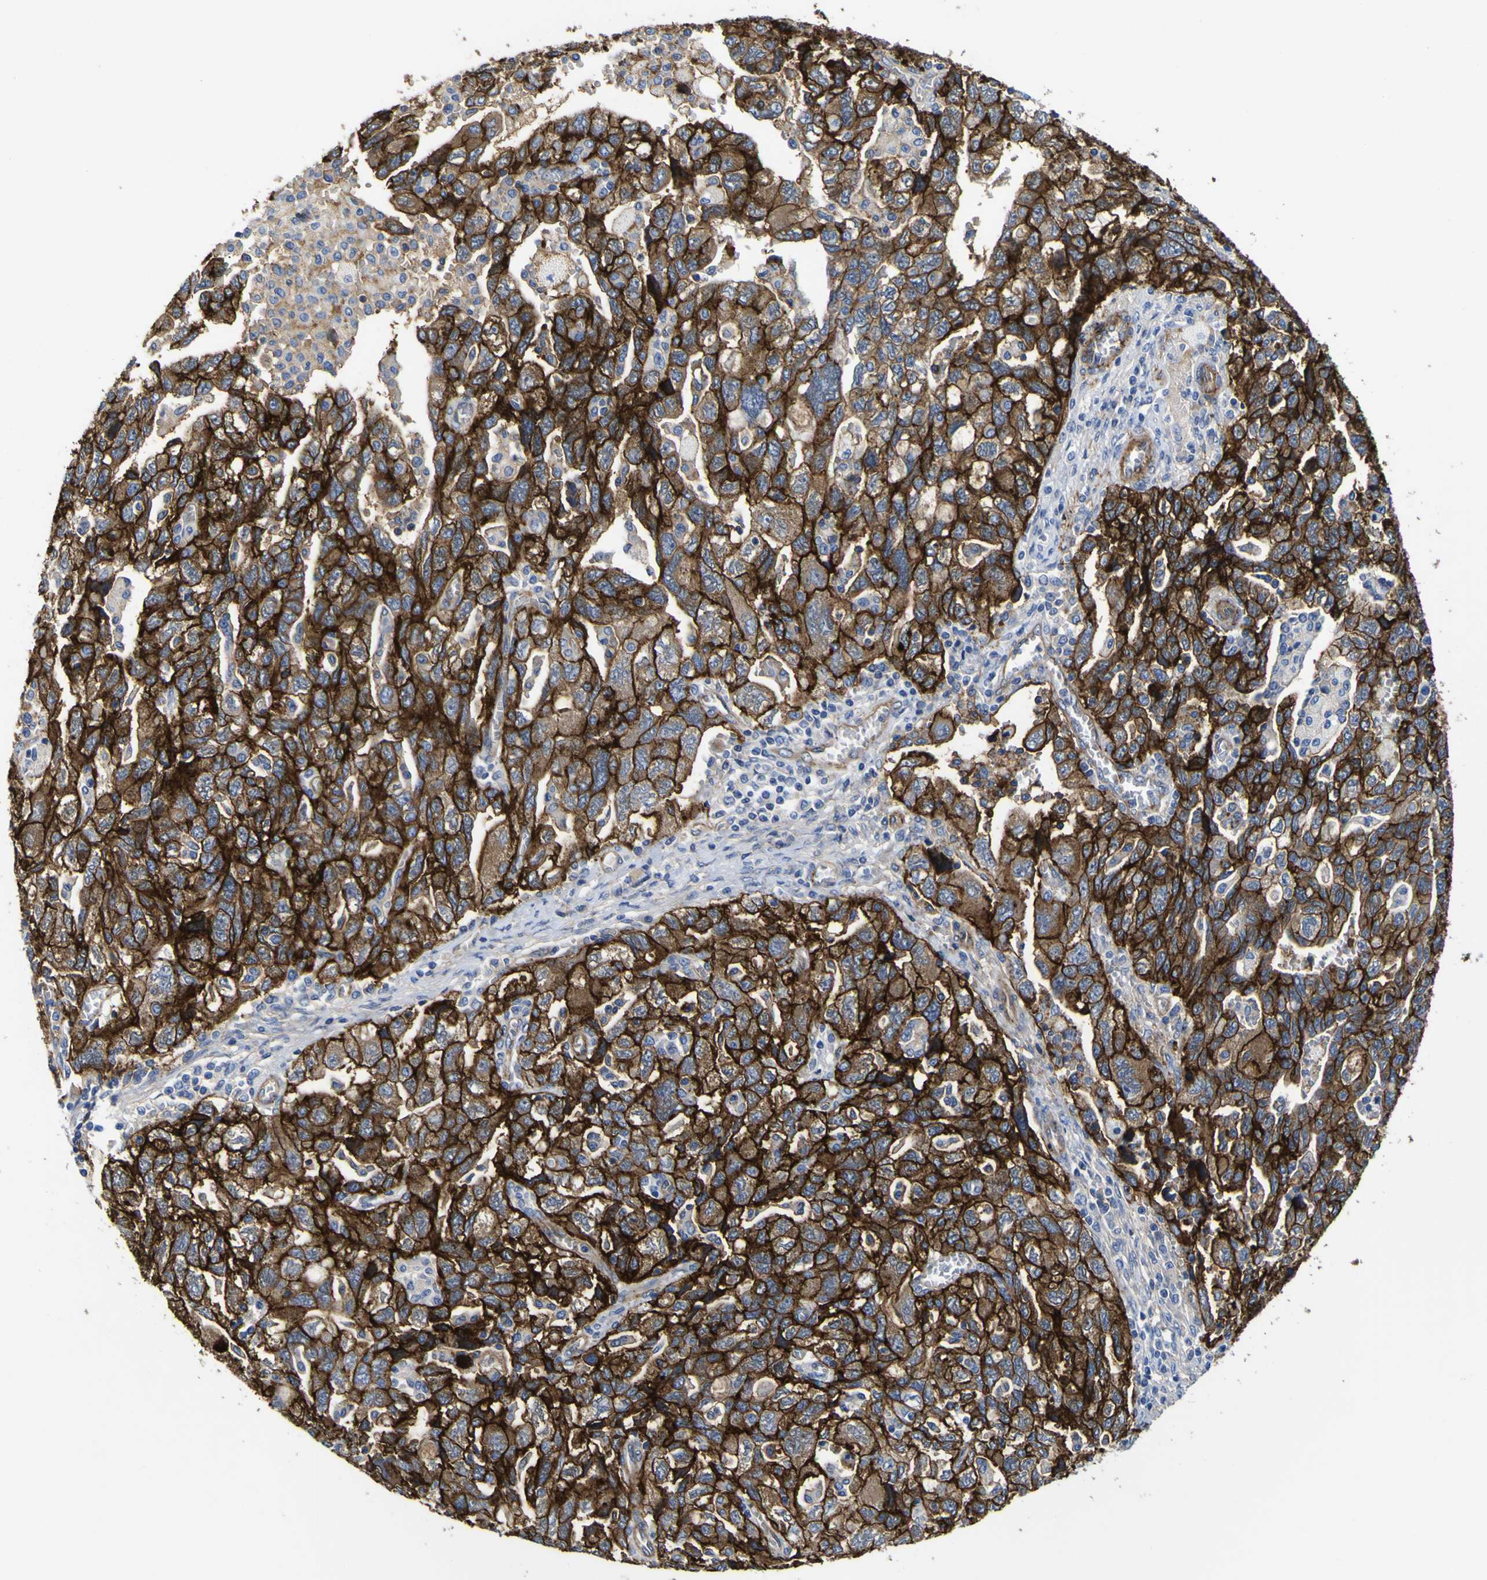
{"staining": {"intensity": "strong", "quantity": ">75%", "location": "cytoplasmic/membranous"}, "tissue": "ovarian cancer", "cell_type": "Tumor cells", "image_type": "cancer", "snomed": [{"axis": "morphology", "description": "Carcinoma, NOS"}, {"axis": "morphology", "description": "Cystadenocarcinoma, serous, NOS"}, {"axis": "topography", "description": "Ovary"}], "caption": "Immunohistochemical staining of ovarian cancer (serous cystadenocarcinoma) shows high levels of strong cytoplasmic/membranous protein expression in about >75% of tumor cells.", "gene": "CD151", "patient": {"sex": "female", "age": 69}}